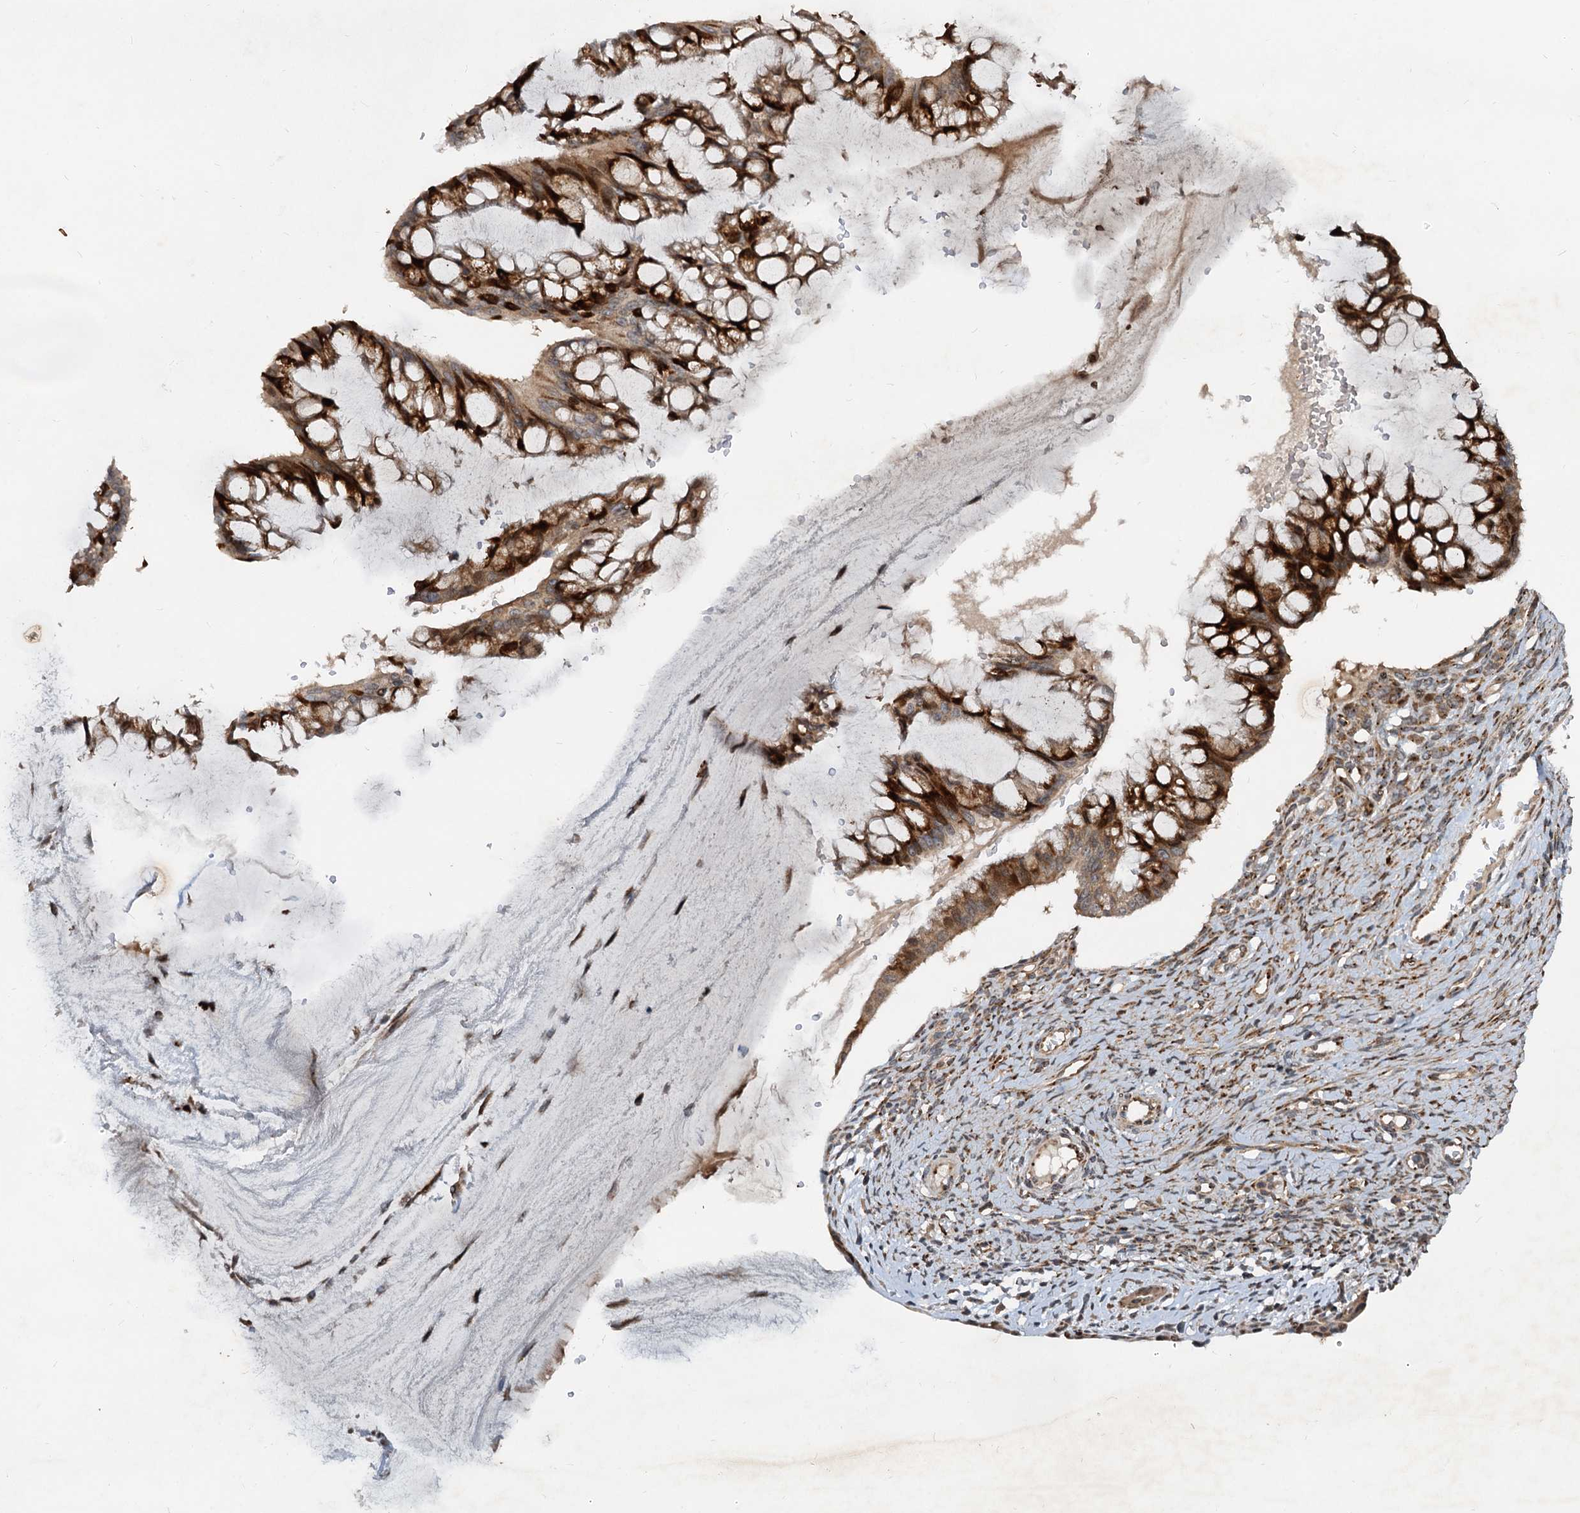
{"staining": {"intensity": "moderate", "quantity": ">75%", "location": "cytoplasmic/membranous"}, "tissue": "ovarian cancer", "cell_type": "Tumor cells", "image_type": "cancer", "snomed": [{"axis": "morphology", "description": "Cystadenocarcinoma, mucinous, NOS"}, {"axis": "topography", "description": "Ovary"}], "caption": "Immunohistochemical staining of human mucinous cystadenocarcinoma (ovarian) reveals medium levels of moderate cytoplasmic/membranous expression in approximately >75% of tumor cells.", "gene": "CEP68", "patient": {"sex": "female", "age": 73}}